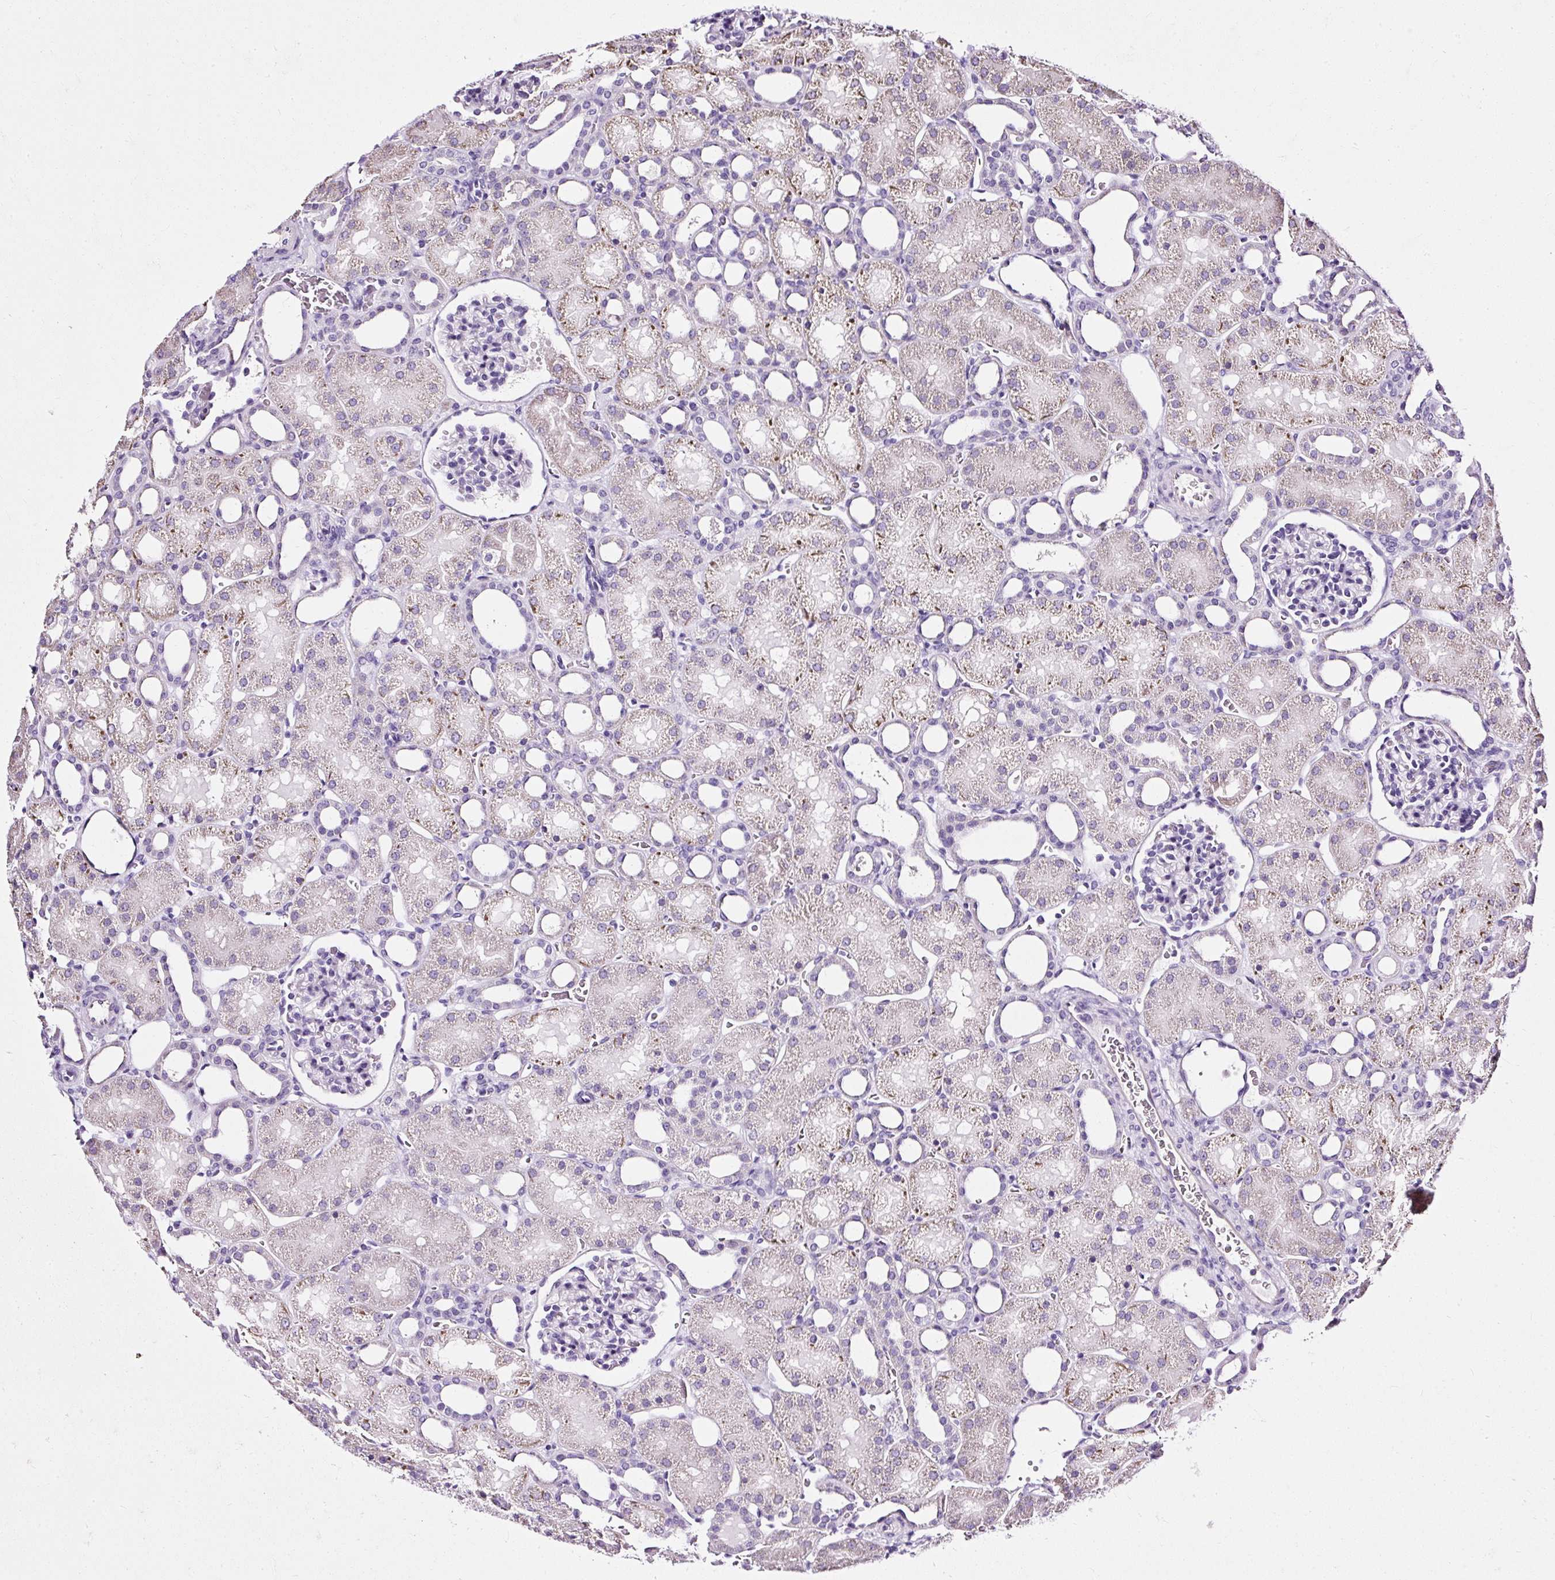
{"staining": {"intensity": "negative", "quantity": "none", "location": "none"}, "tissue": "kidney", "cell_type": "Cells in glomeruli", "image_type": "normal", "snomed": [{"axis": "morphology", "description": "Normal tissue, NOS"}, {"axis": "topography", "description": "Kidney"}], "caption": "This is an immunohistochemistry photomicrograph of normal kidney. There is no positivity in cells in glomeruli.", "gene": "ATP2A1", "patient": {"sex": "male", "age": 2}}